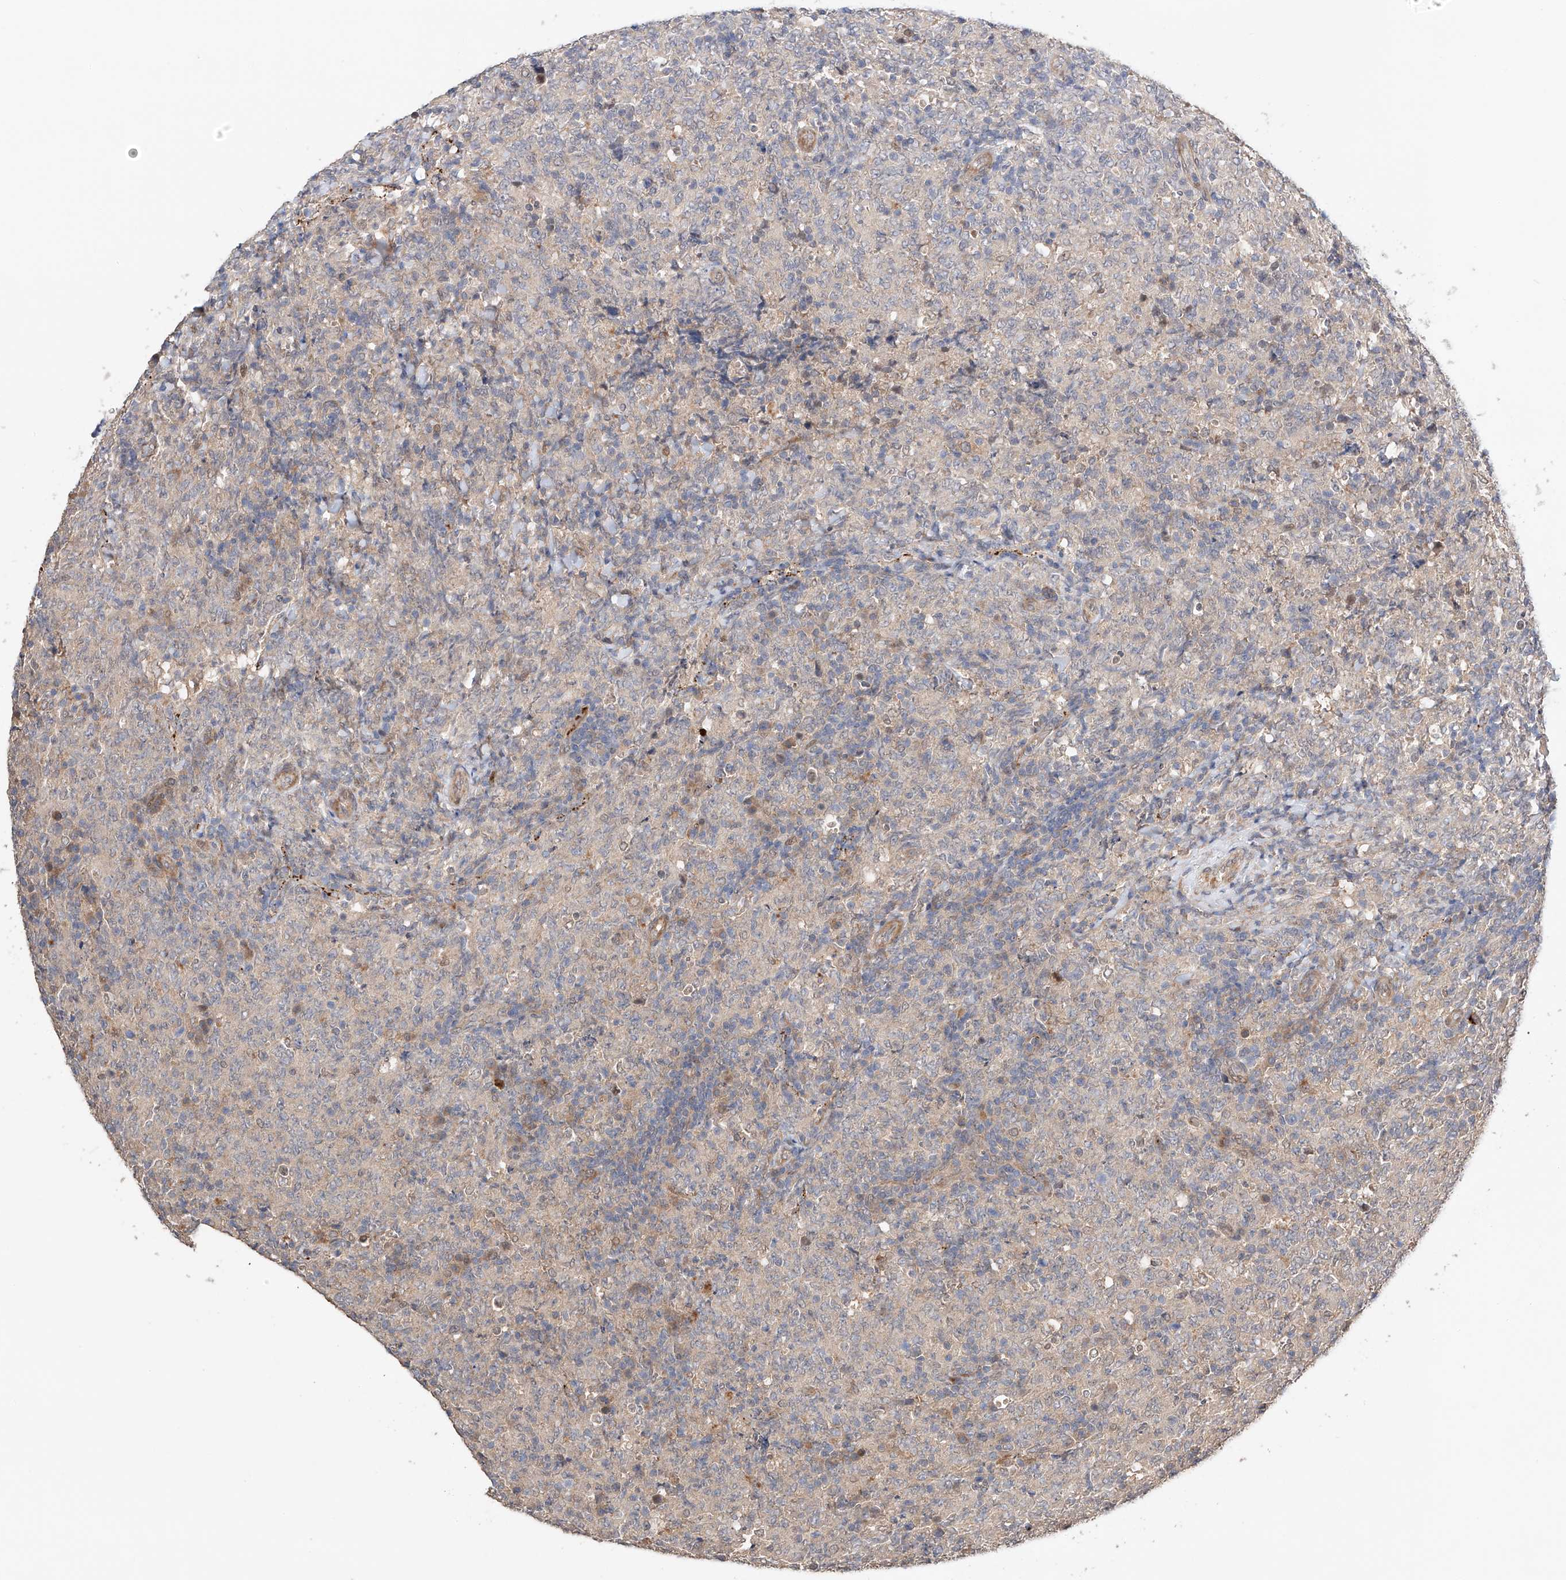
{"staining": {"intensity": "negative", "quantity": "none", "location": "none"}, "tissue": "lymphoma", "cell_type": "Tumor cells", "image_type": "cancer", "snomed": [{"axis": "morphology", "description": "Malignant lymphoma, non-Hodgkin's type, High grade"}, {"axis": "topography", "description": "Tonsil"}], "caption": "High power microscopy micrograph of an immunohistochemistry photomicrograph of lymphoma, revealing no significant staining in tumor cells.", "gene": "ZFHX2", "patient": {"sex": "female", "age": 36}}